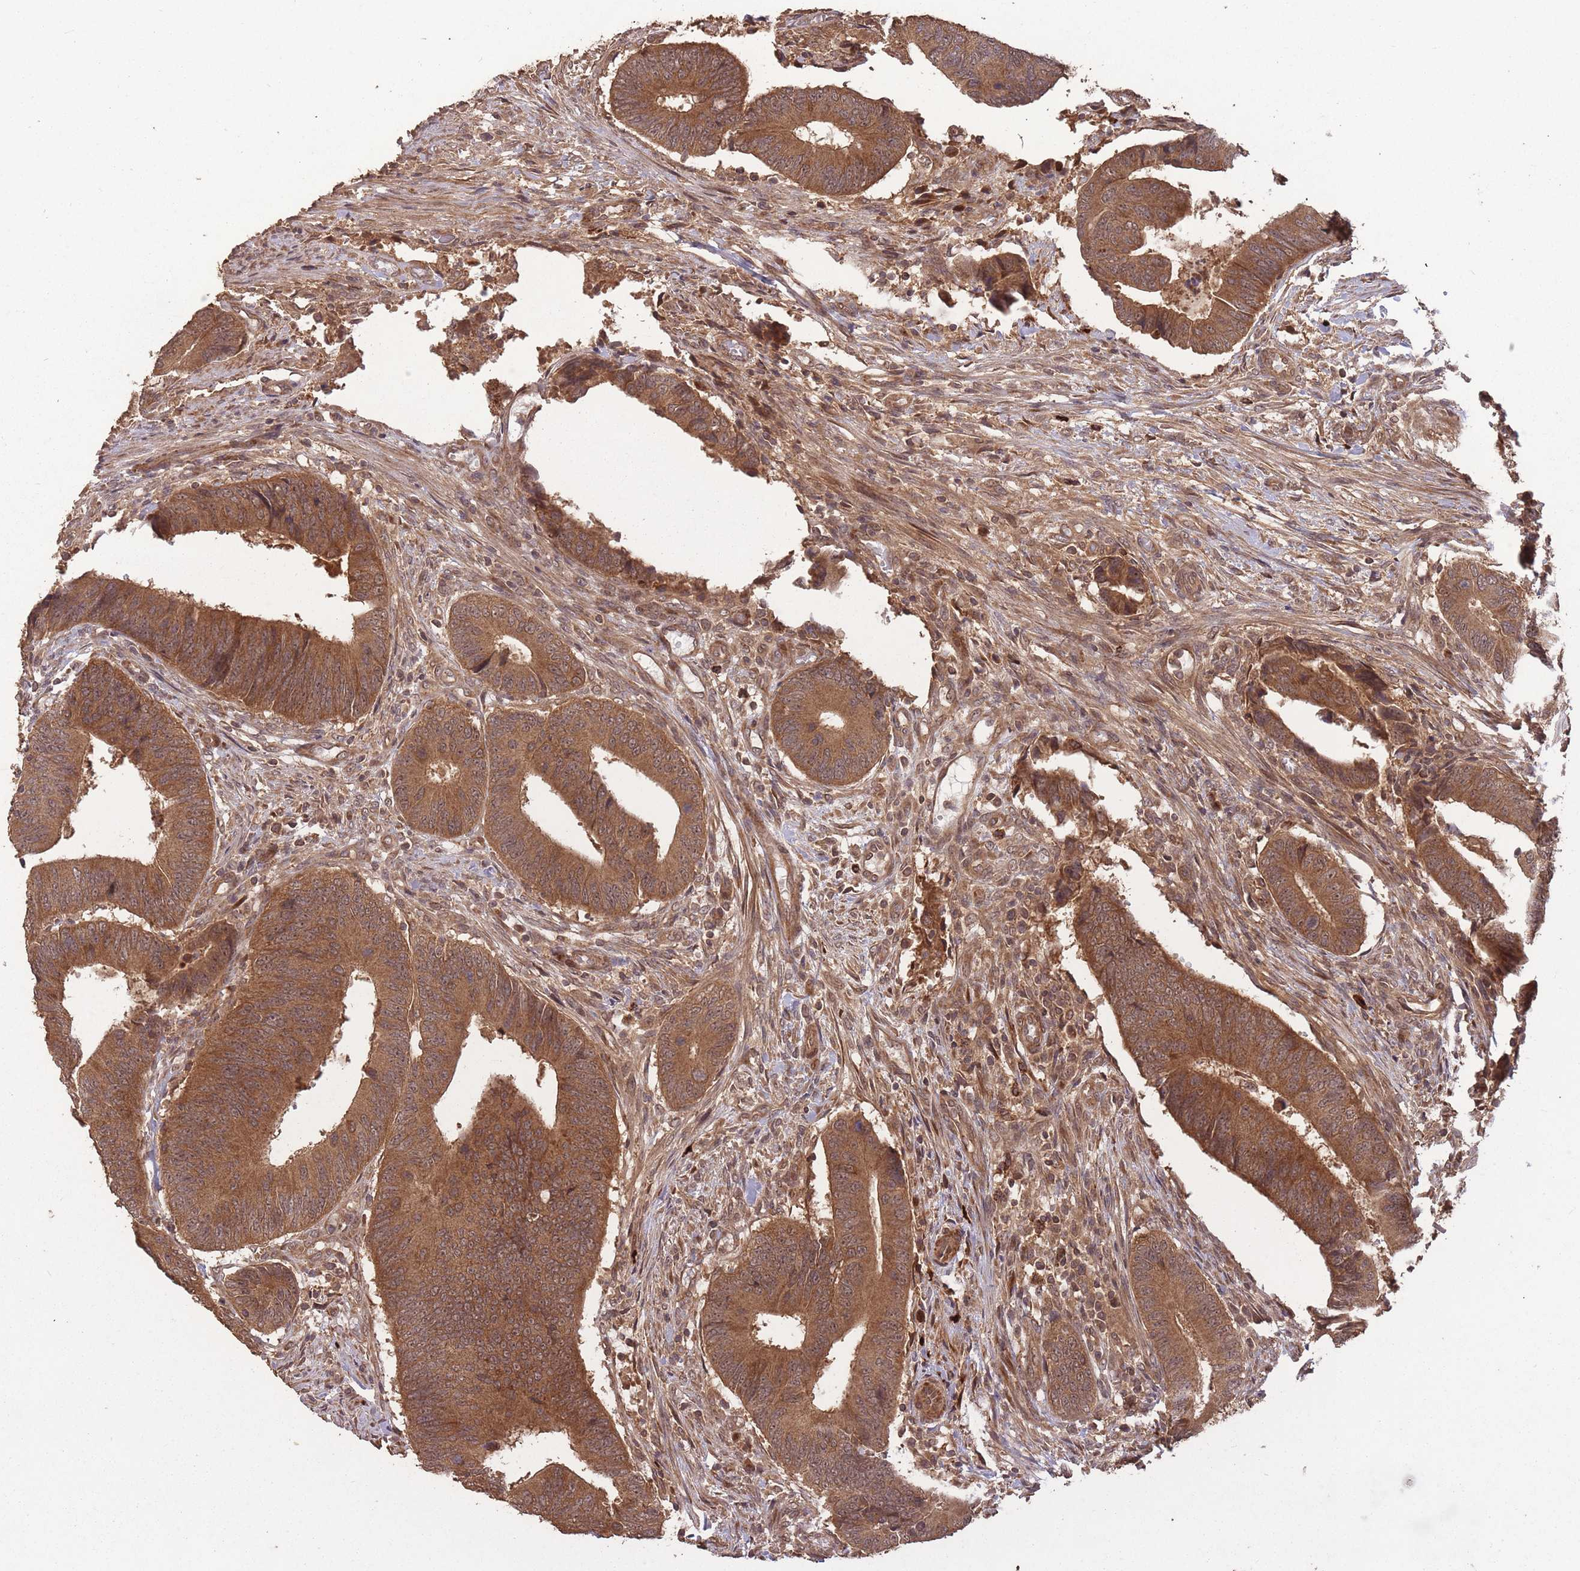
{"staining": {"intensity": "strong", "quantity": ">75%", "location": "cytoplasmic/membranous,nuclear"}, "tissue": "colorectal cancer", "cell_type": "Tumor cells", "image_type": "cancer", "snomed": [{"axis": "morphology", "description": "Adenocarcinoma, NOS"}, {"axis": "topography", "description": "Colon"}], "caption": "A photomicrograph of adenocarcinoma (colorectal) stained for a protein displays strong cytoplasmic/membranous and nuclear brown staining in tumor cells.", "gene": "ERBB3", "patient": {"sex": "male", "age": 87}}